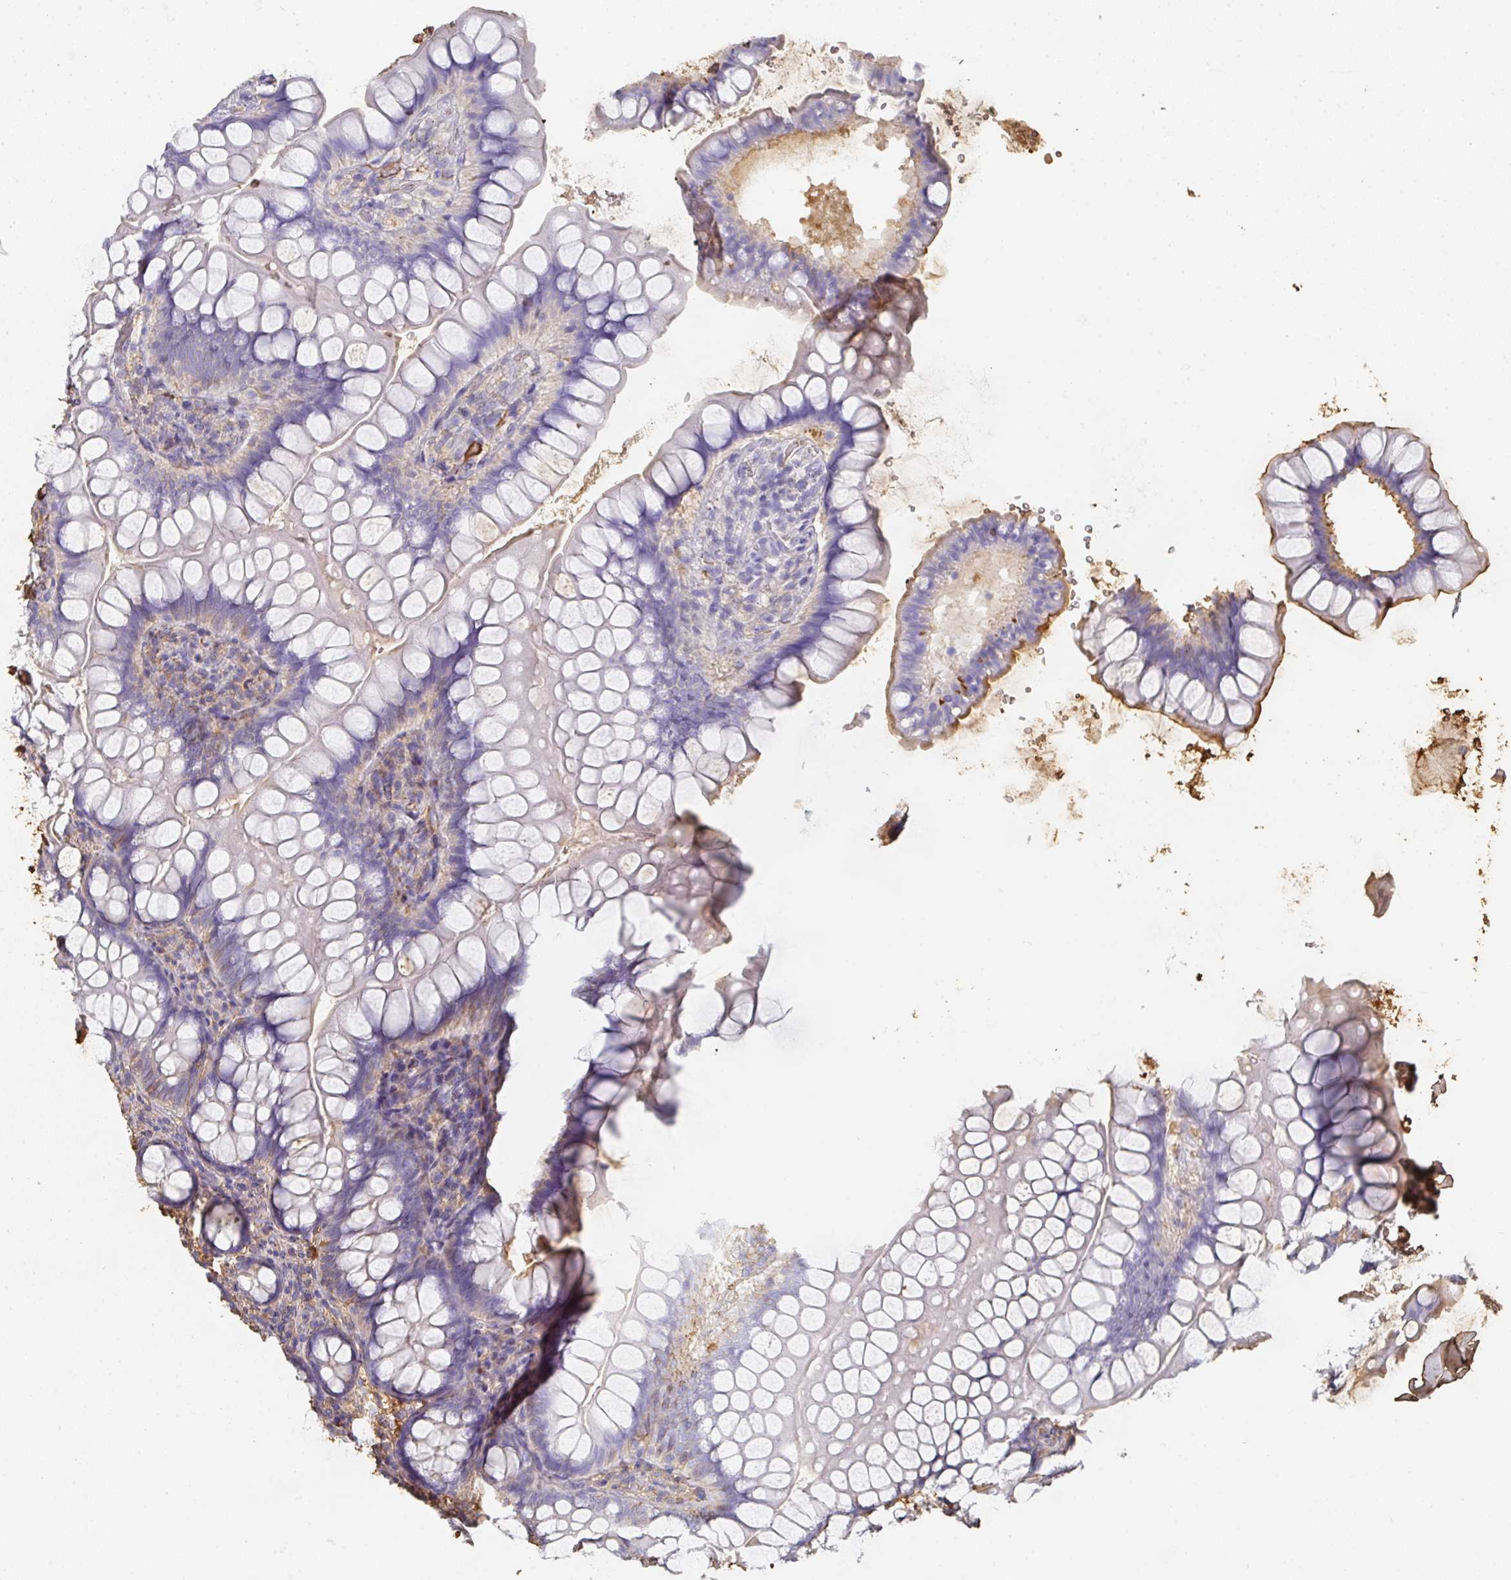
{"staining": {"intensity": "negative", "quantity": "none", "location": "none"}, "tissue": "small intestine", "cell_type": "Glandular cells", "image_type": "normal", "snomed": [{"axis": "morphology", "description": "Normal tissue, NOS"}, {"axis": "topography", "description": "Small intestine"}], "caption": "Glandular cells are negative for brown protein staining in unremarkable small intestine. Brightfield microscopy of IHC stained with DAB (brown) and hematoxylin (blue), captured at high magnification.", "gene": "ALB", "patient": {"sex": "male", "age": 70}}